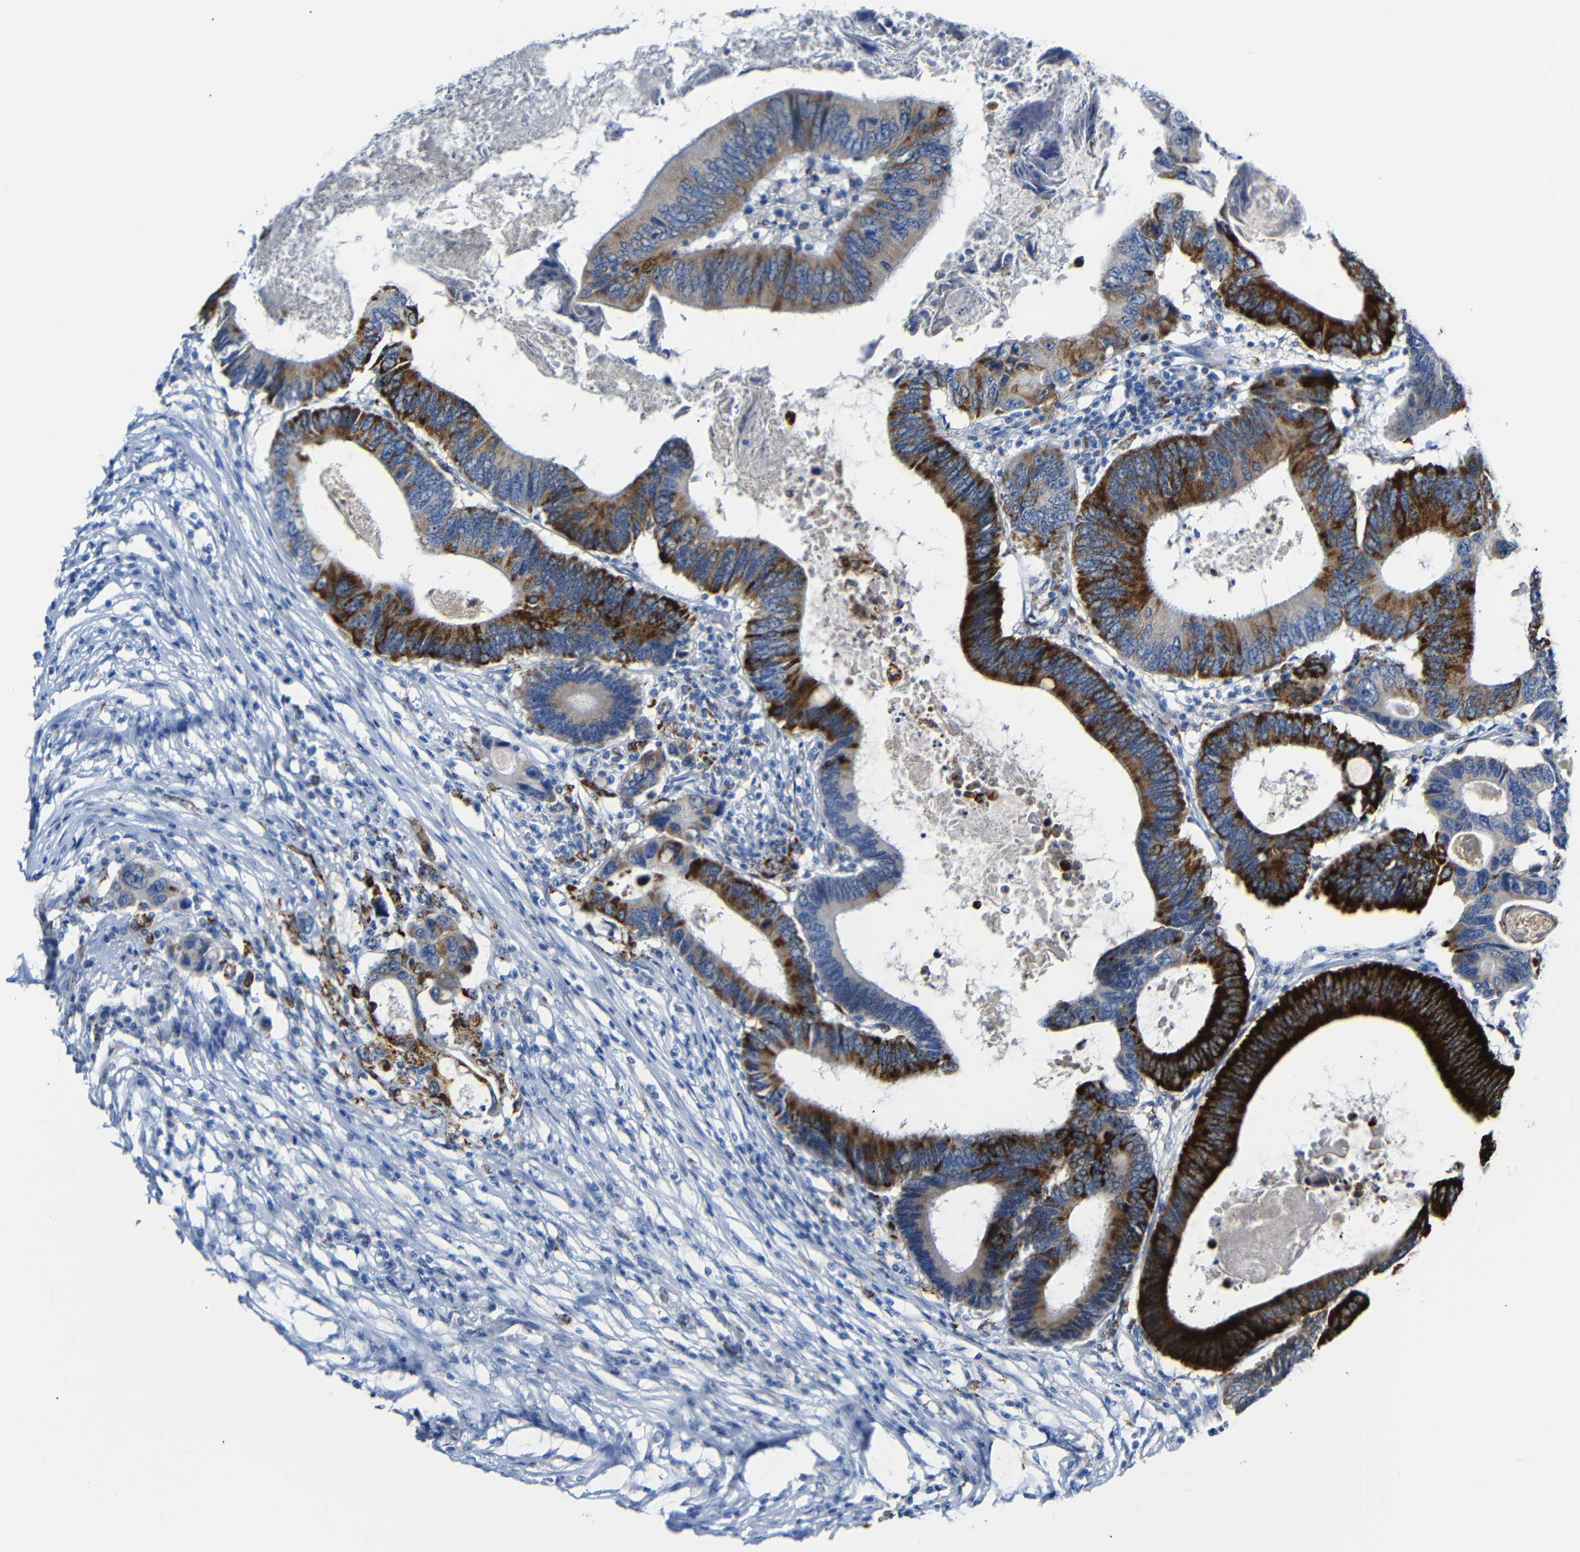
{"staining": {"intensity": "strong", "quantity": "25%-75%", "location": "cytoplasmic/membranous"}, "tissue": "colorectal cancer", "cell_type": "Tumor cells", "image_type": "cancer", "snomed": [{"axis": "morphology", "description": "Adenocarcinoma, NOS"}, {"axis": "topography", "description": "Colon"}], "caption": "Strong cytoplasmic/membranous positivity for a protein is appreciated in about 25%-75% of tumor cells of colorectal cancer using immunohistochemistry (IHC).", "gene": "C15orf48", "patient": {"sex": "female", "age": 78}}